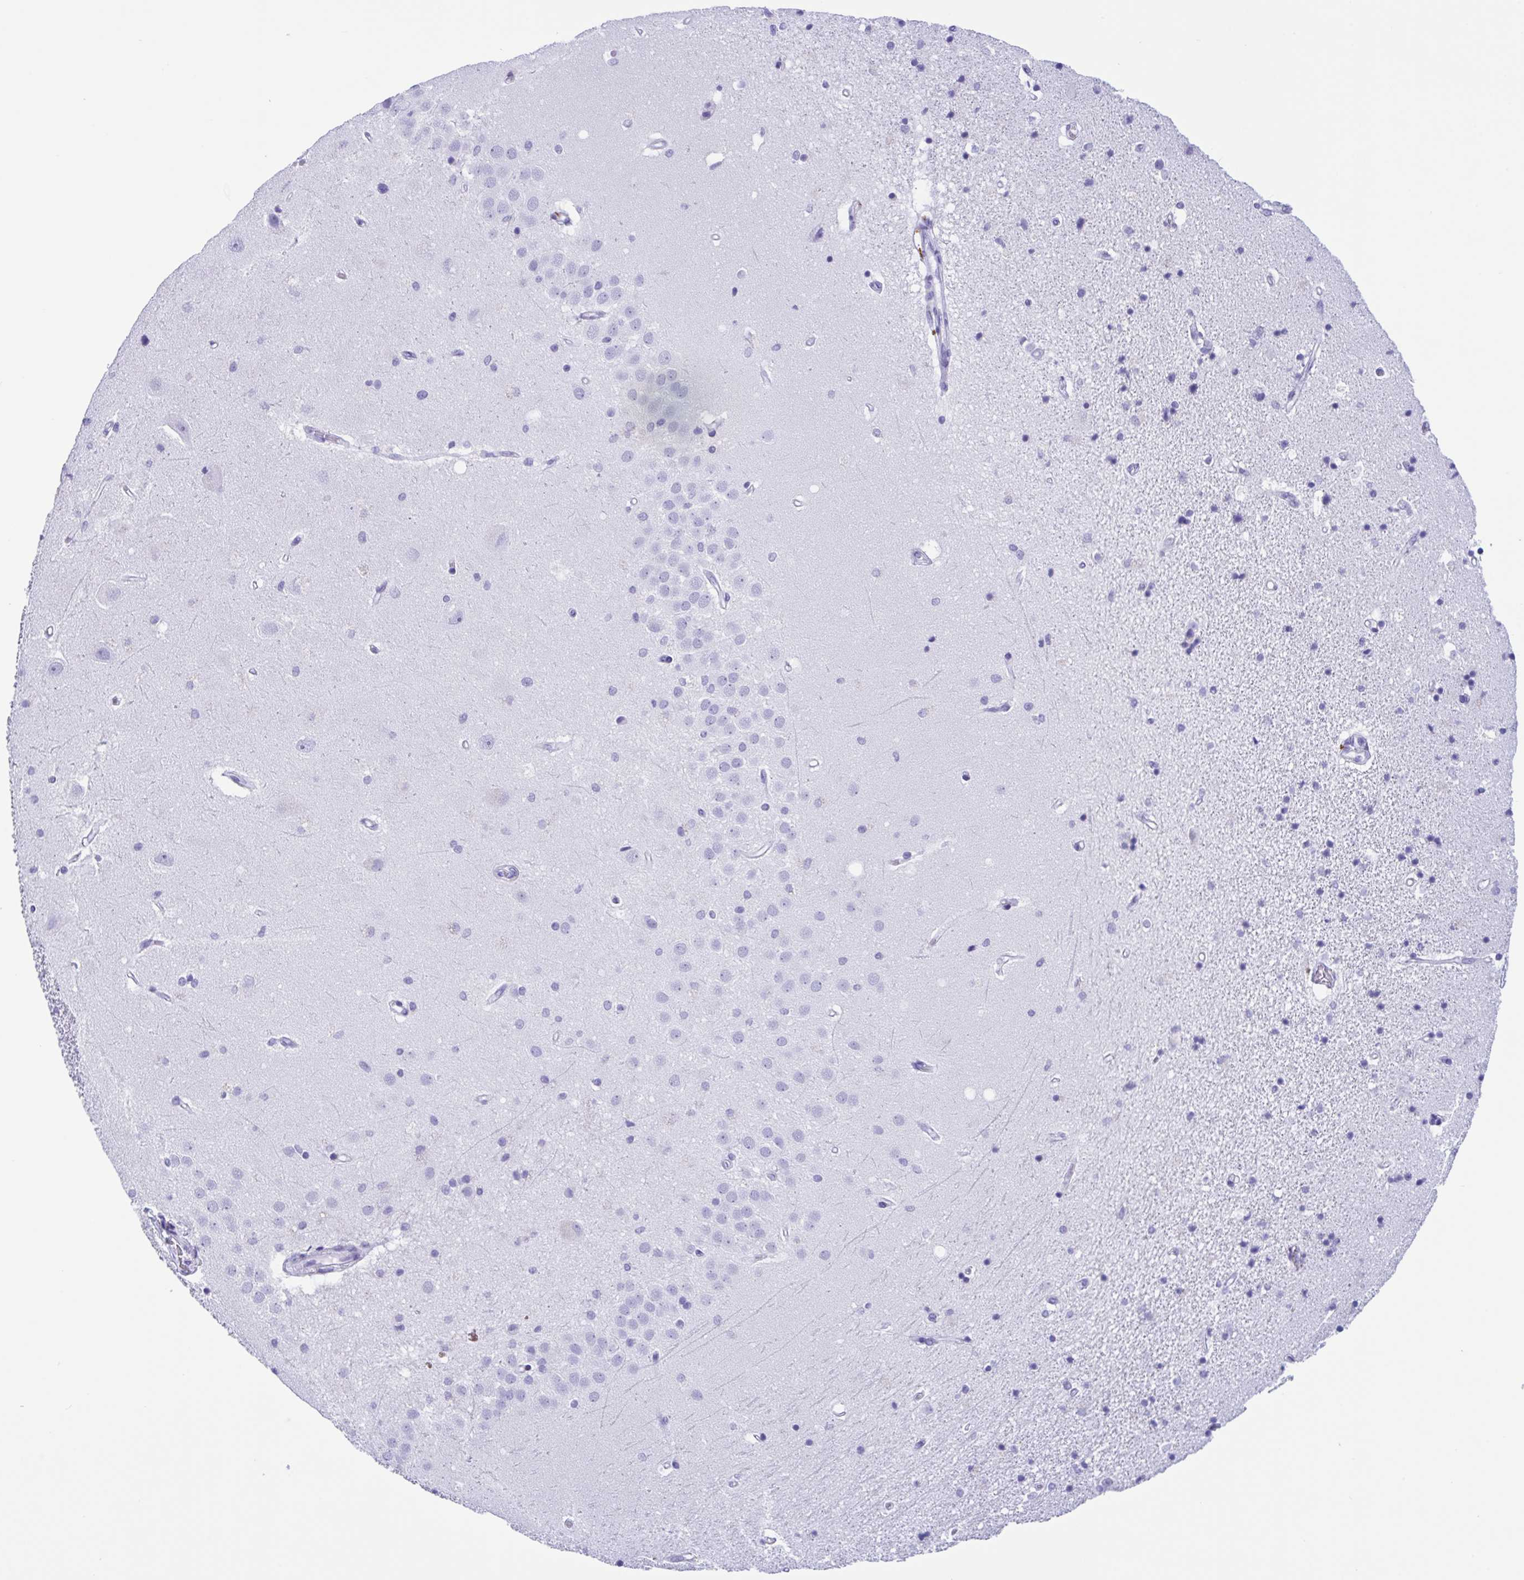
{"staining": {"intensity": "negative", "quantity": "none", "location": "none"}, "tissue": "hippocampus", "cell_type": "Glial cells", "image_type": "normal", "snomed": [{"axis": "morphology", "description": "Normal tissue, NOS"}, {"axis": "topography", "description": "Hippocampus"}], "caption": "Glial cells are negative for protein expression in normal human hippocampus. (Immunohistochemistry (ihc), brightfield microscopy, high magnification).", "gene": "ZNF850", "patient": {"sex": "male", "age": 63}}